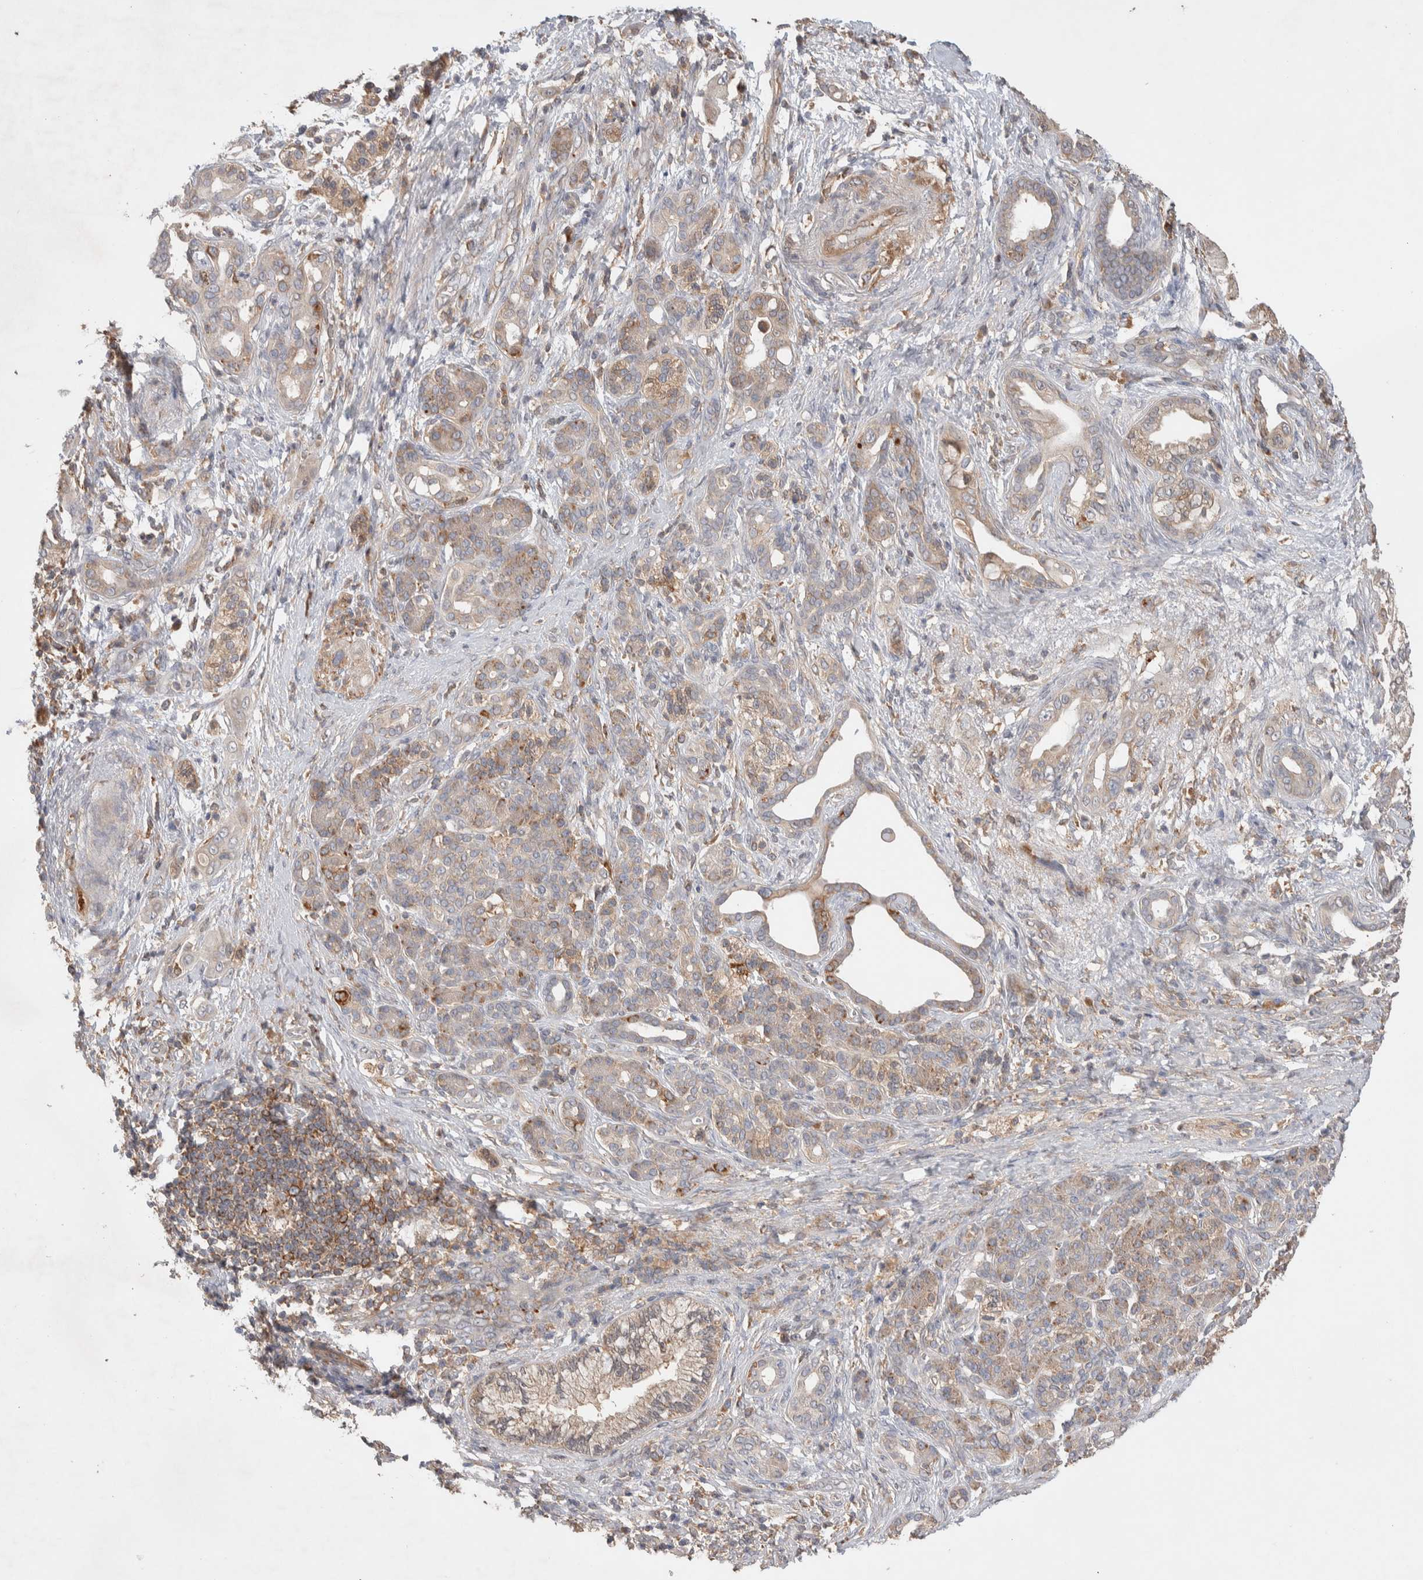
{"staining": {"intensity": "moderate", "quantity": "25%-75%", "location": "cytoplasmic/membranous"}, "tissue": "pancreatic cancer", "cell_type": "Tumor cells", "image_type": "cancer", "snomed": [{"axis": "morphology", "description": "Adenocarcinoma, NOS"}, {"axis": "topography", "description": "Pancreas"}], "caption": "This is an image of immunohistochemistry staining of pancreatic cancer, which shows moderate staining in the cytoplasmic/membranous of tumor cells.", "gene": "DEPTOR", "patient": {"sex": "male", "age": 59}}